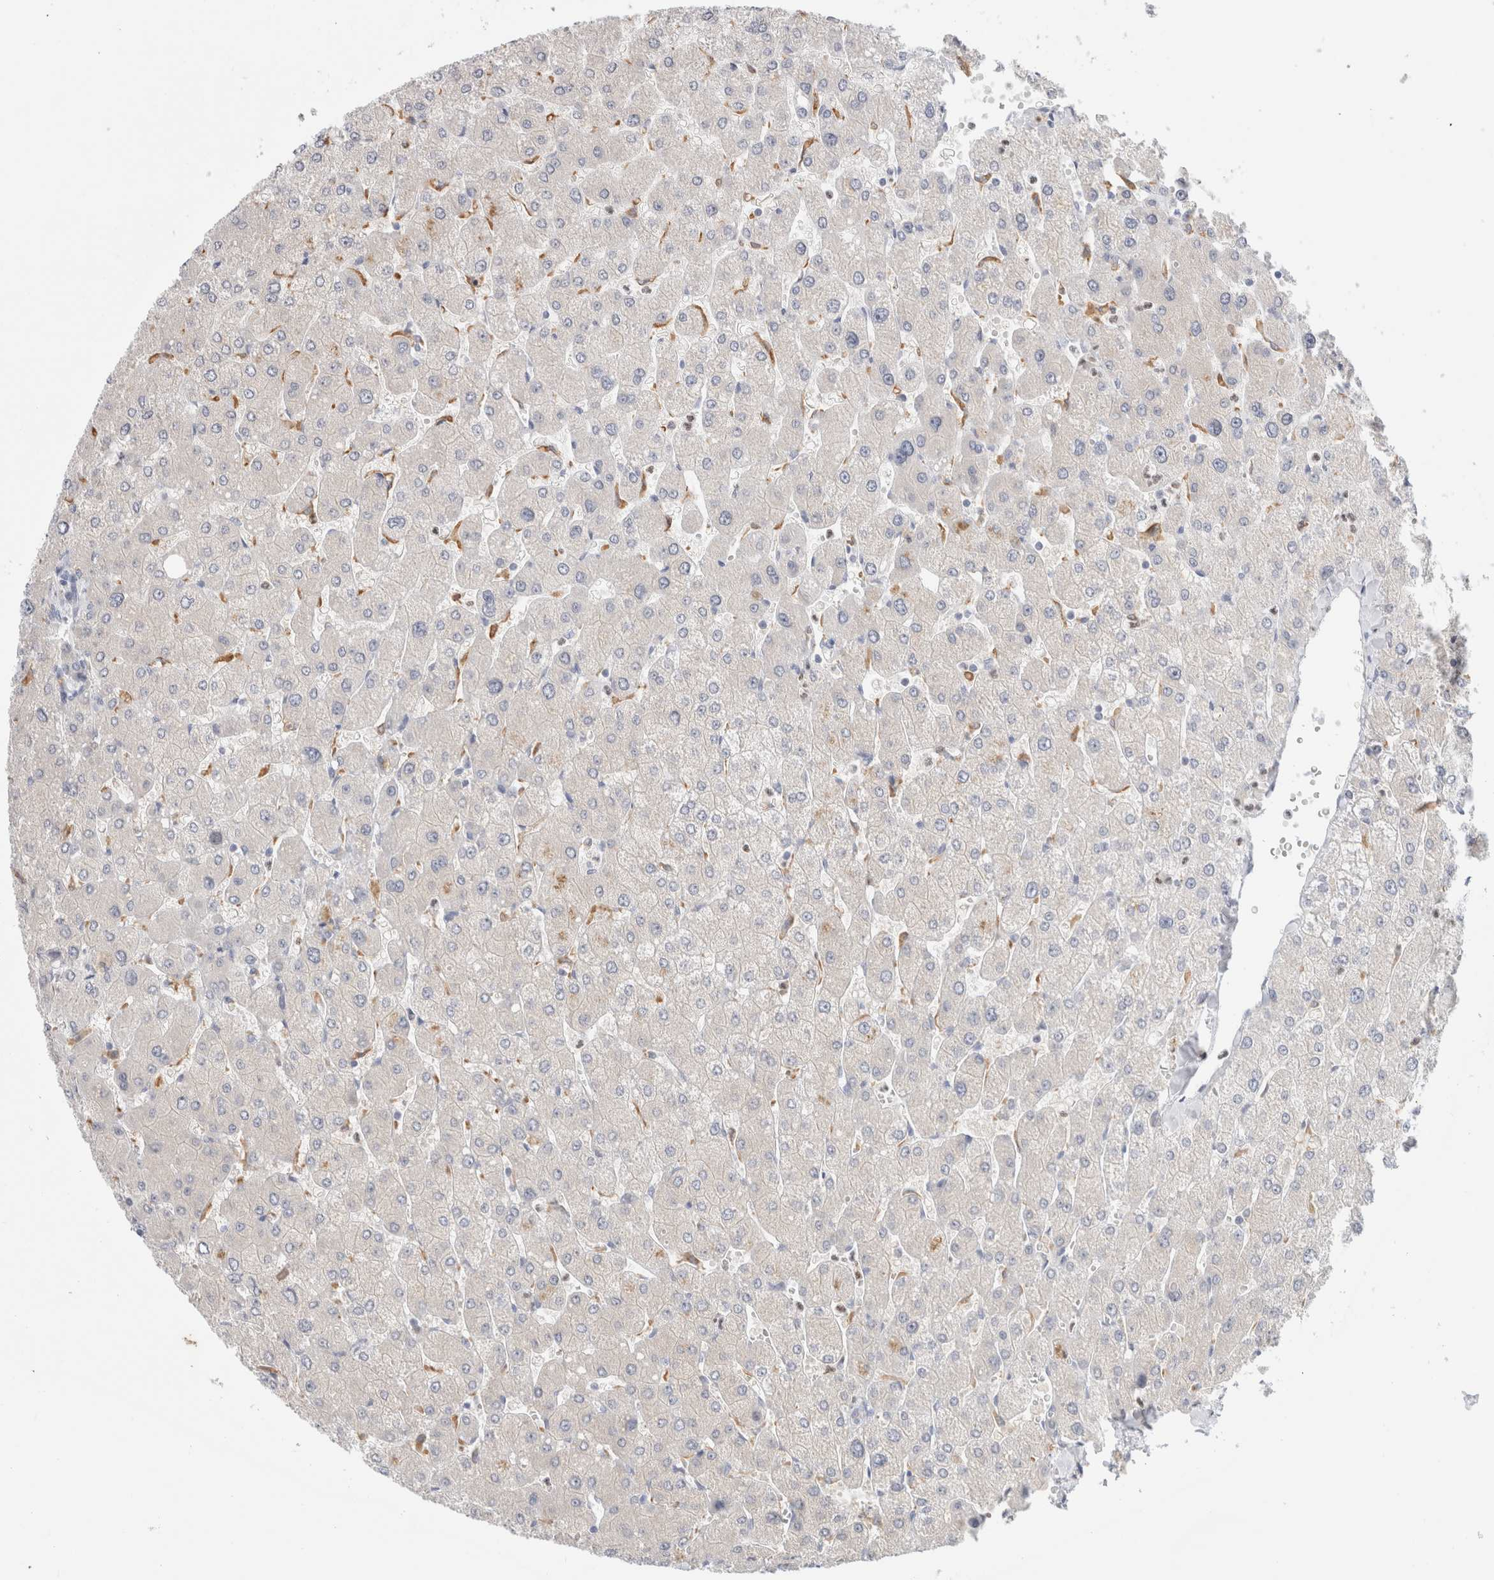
{"staining": {"intensity": "negative", "quantity": "none", "location": "none"}, "tissue": "liver", "cell_type": "Cholangiocytes", "image_type": "normal", "snomed": [{"axis": "morphology", "description": "Normal tissue, NOS"}, {"axis": "topography", "description": "Liver"}], "caption": "A histopathology image of liver stained for a protein shows no brown staining in cholangiocytes.", "gene": "ADAM30", "patient": {"sex": "male", "age": 55}}